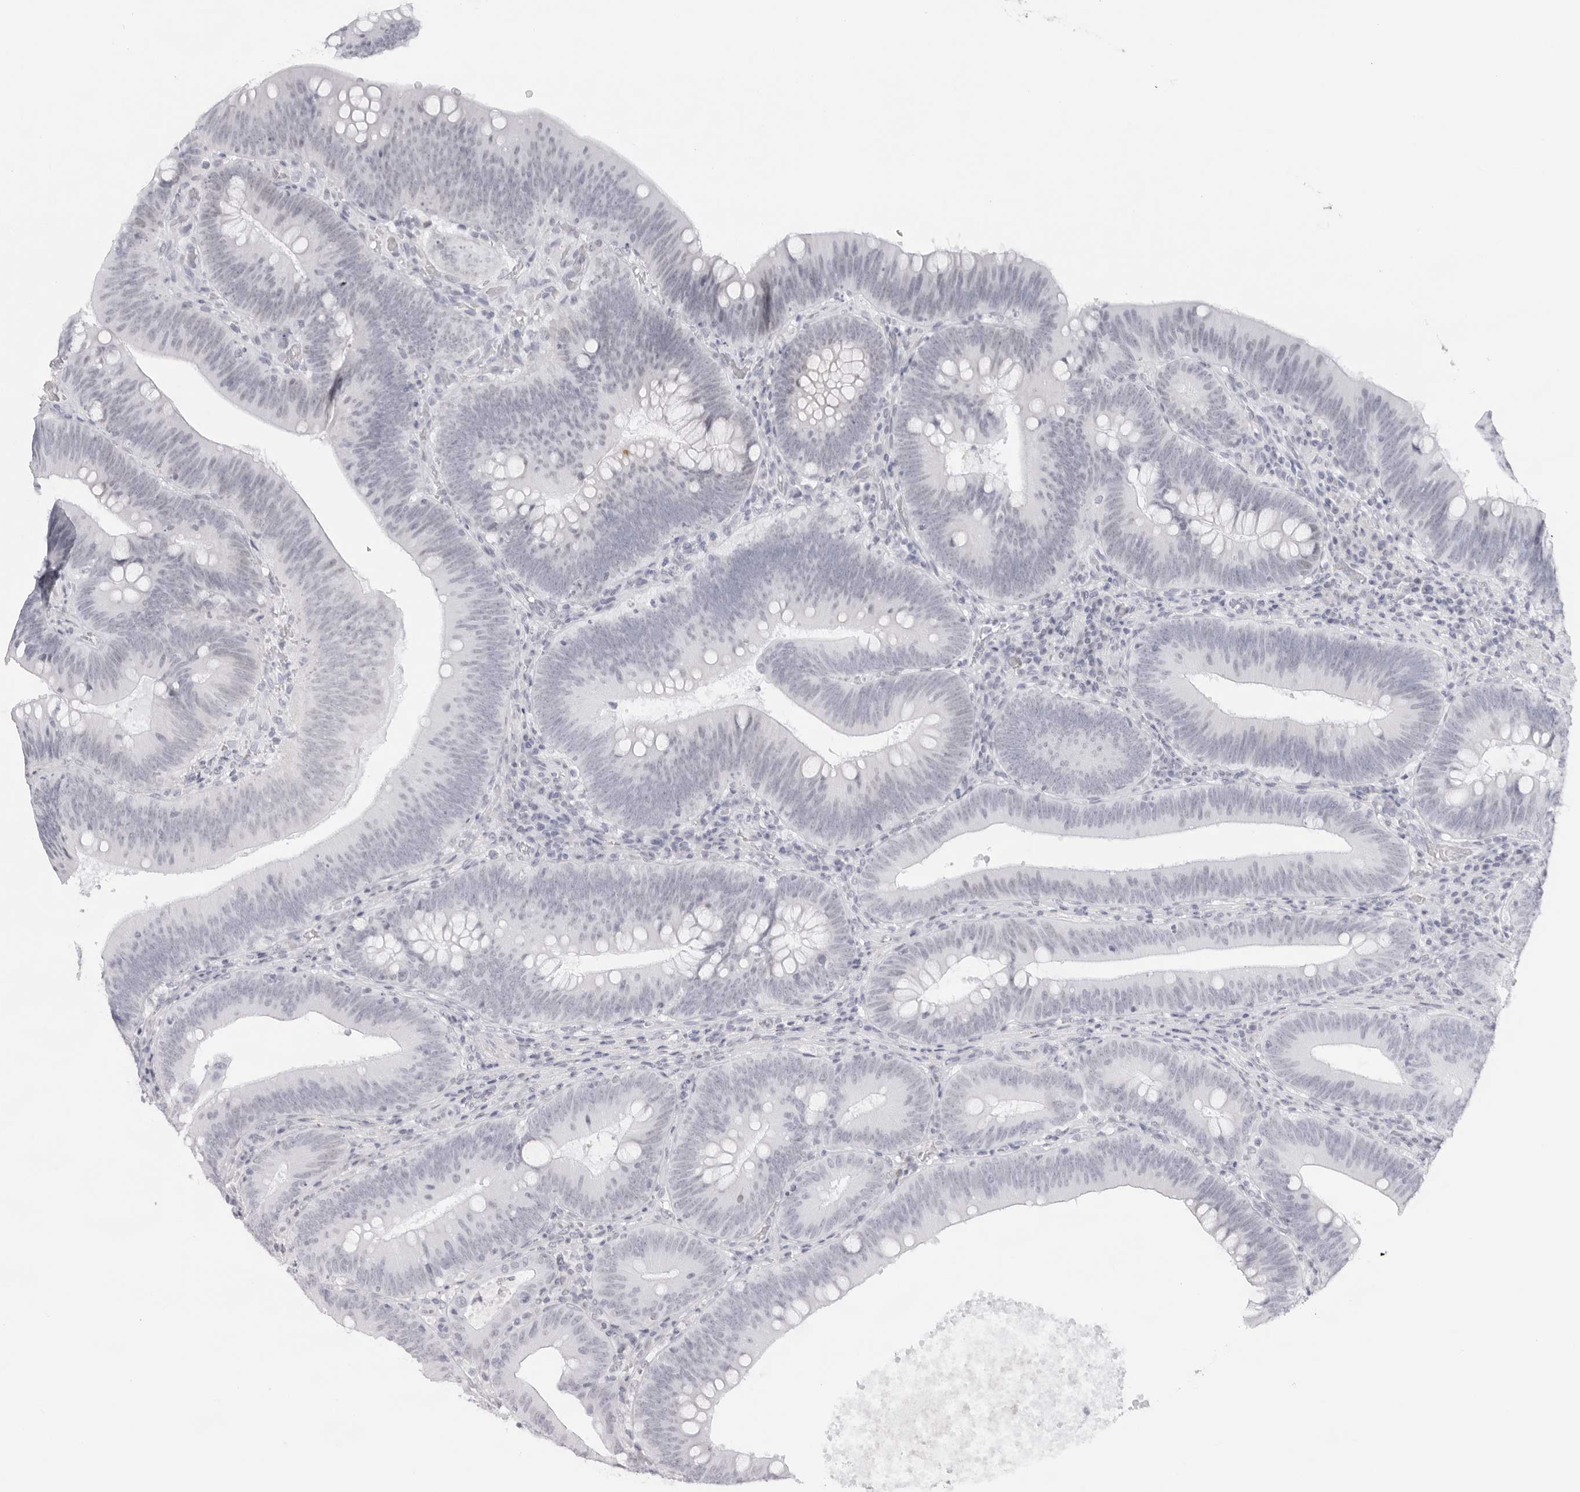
{"staining": {"intensity": "negative", "quantity": "none", "location": "none"}, "tissue": "colorectal cancer", "cell_type": "Tumor cells", "image_type": "cancer", "snomed": [{"axis": "morphology", "description": "Normal tissue, NOS"}, {"axis": "topography", "description": "Colon"}], "caption": "DAB (3,3'-diaminobenzidine) immunohistochemical staining of colorectal cancer shows no significant positivity in tumor cells.", "gene": "KLK12", "patient": {"sex": "female", "age": 82}}